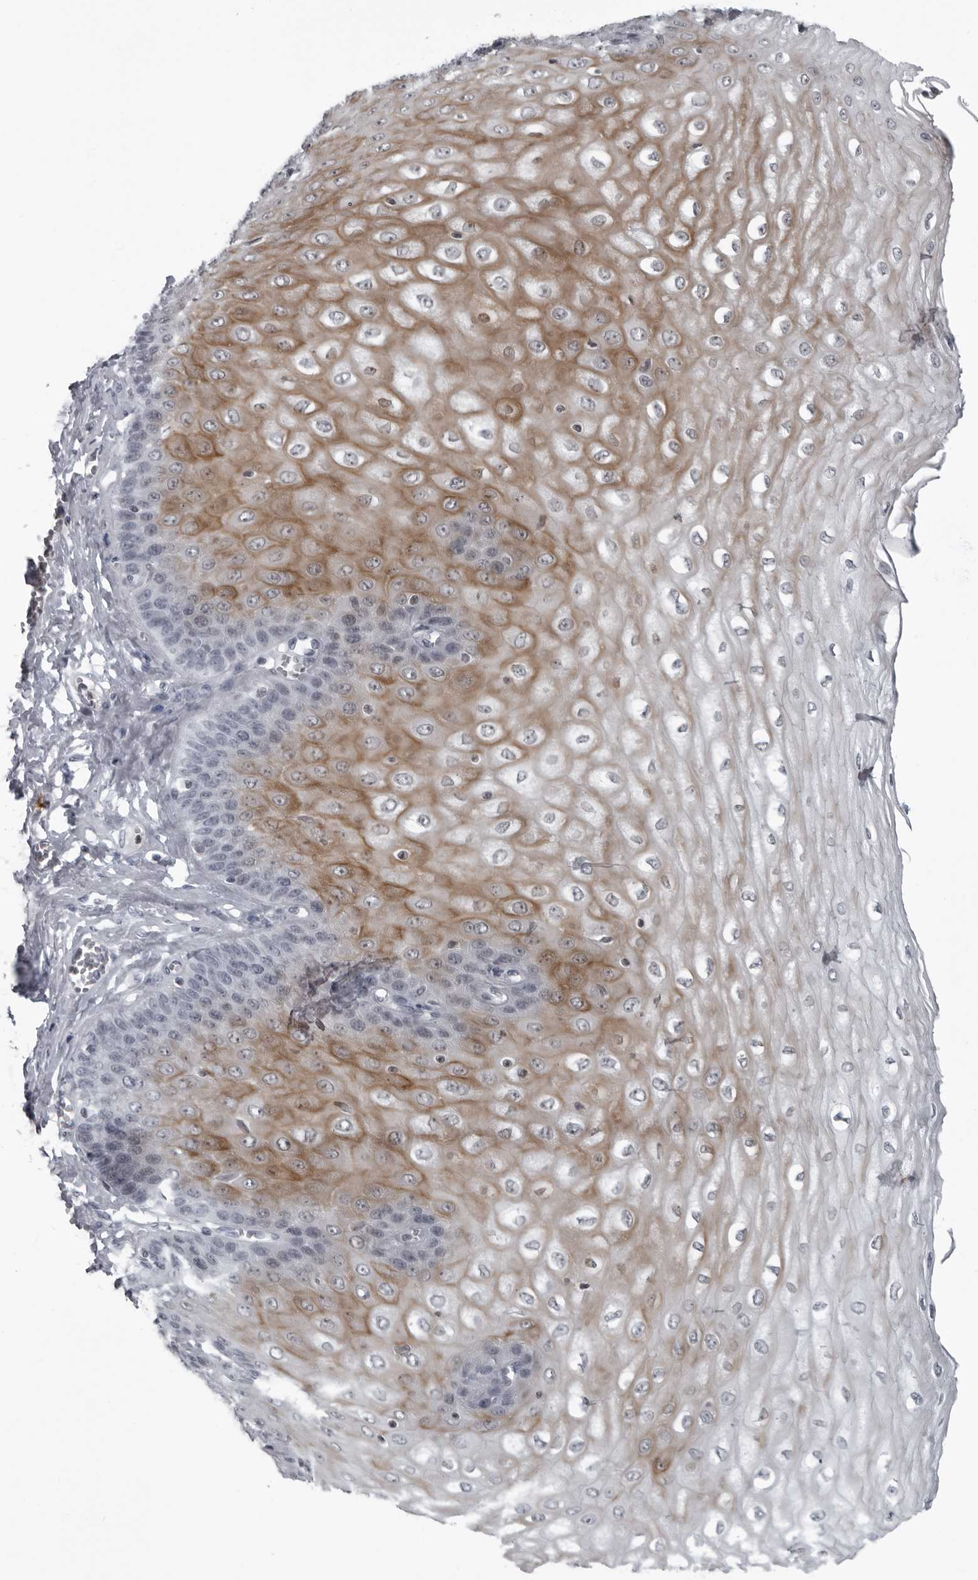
{"staining": {"intensity": "moderate", "quantity": "<25%", "location": "cytoplasmic/membranous"}, "tissue": "esophagus", "cell_type": "Squamous epithelial cells", "image_type": "normal", "snomed": [{"axis": "morphology", "description": "Normal tissue, NOS"}, {"axis": "topography", "description": "Esophagus"}], "caption": "The histopathology image exhibits a brown stain indicating the presence of a protein in the cytoplasmic/membranous of squamous epithelial cells in esophagus. (DAB (3,3'-diaminobenzidine) = brown stain, brightfield microscopy at high magnification).", "gene": "RTCA", "patient": {"sex": "male", "age": 60}}